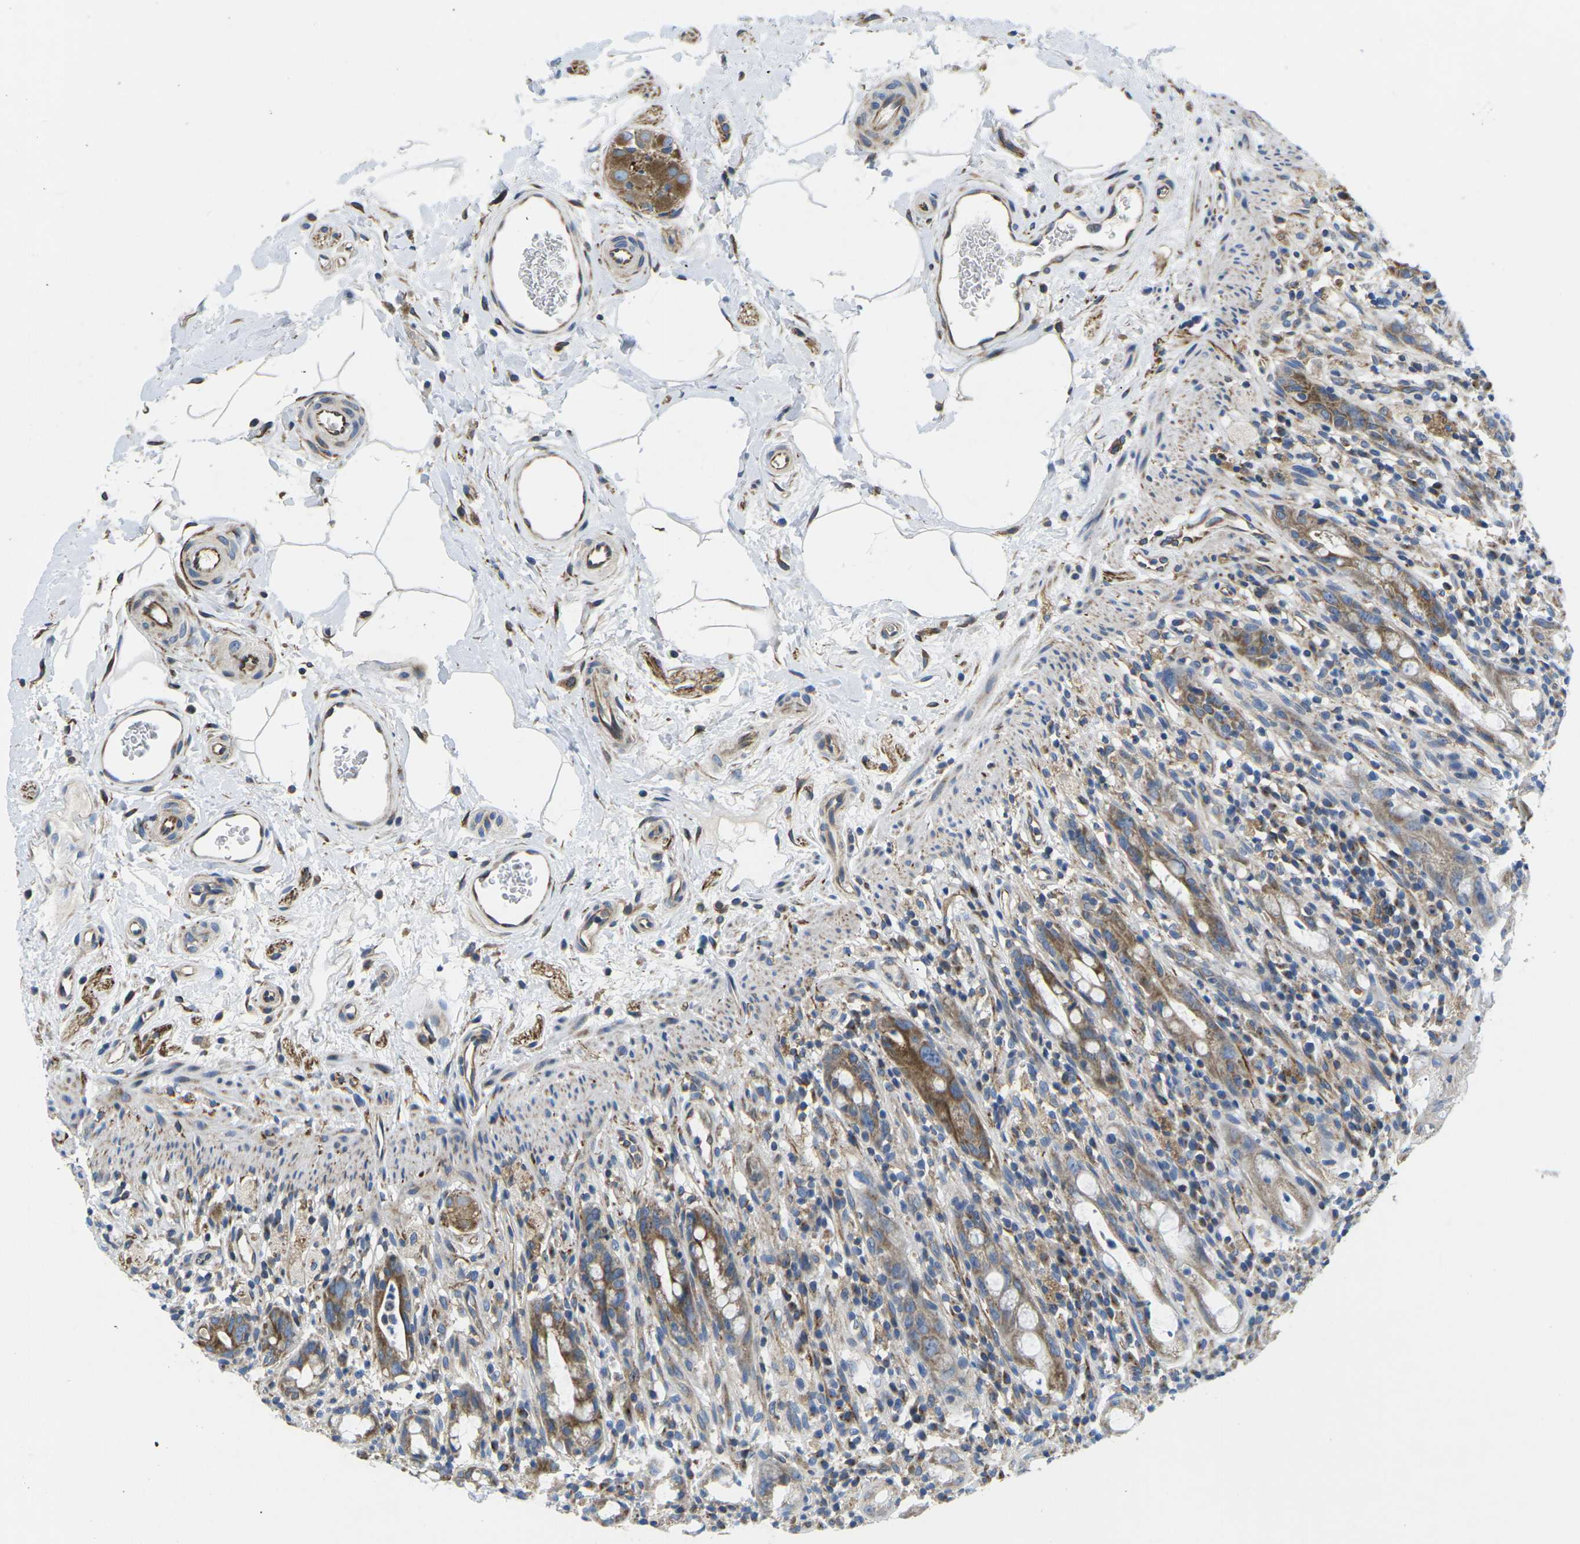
{"staining": {"intensity": "moderate", "quantity": "25%-75%", "location": "cytoplasmic/membranous"}, "tissue": "rectum", "cell_type": "Glandular cells", "image_type": "normal", "snomed": [{"axis": "morphology", "description": "Normal tissue, NOS"}, {"axis": "topography", "description": "Rectum"}], "caption": "Immunohistochemistry of normal rectum demonstrates medium levels of moderate cytoplasmic/membranous staining in approximately 25%-75% of glandular cells.", "gene": "TMEFF2", "patient": {"sex": "male", "age": 44}}